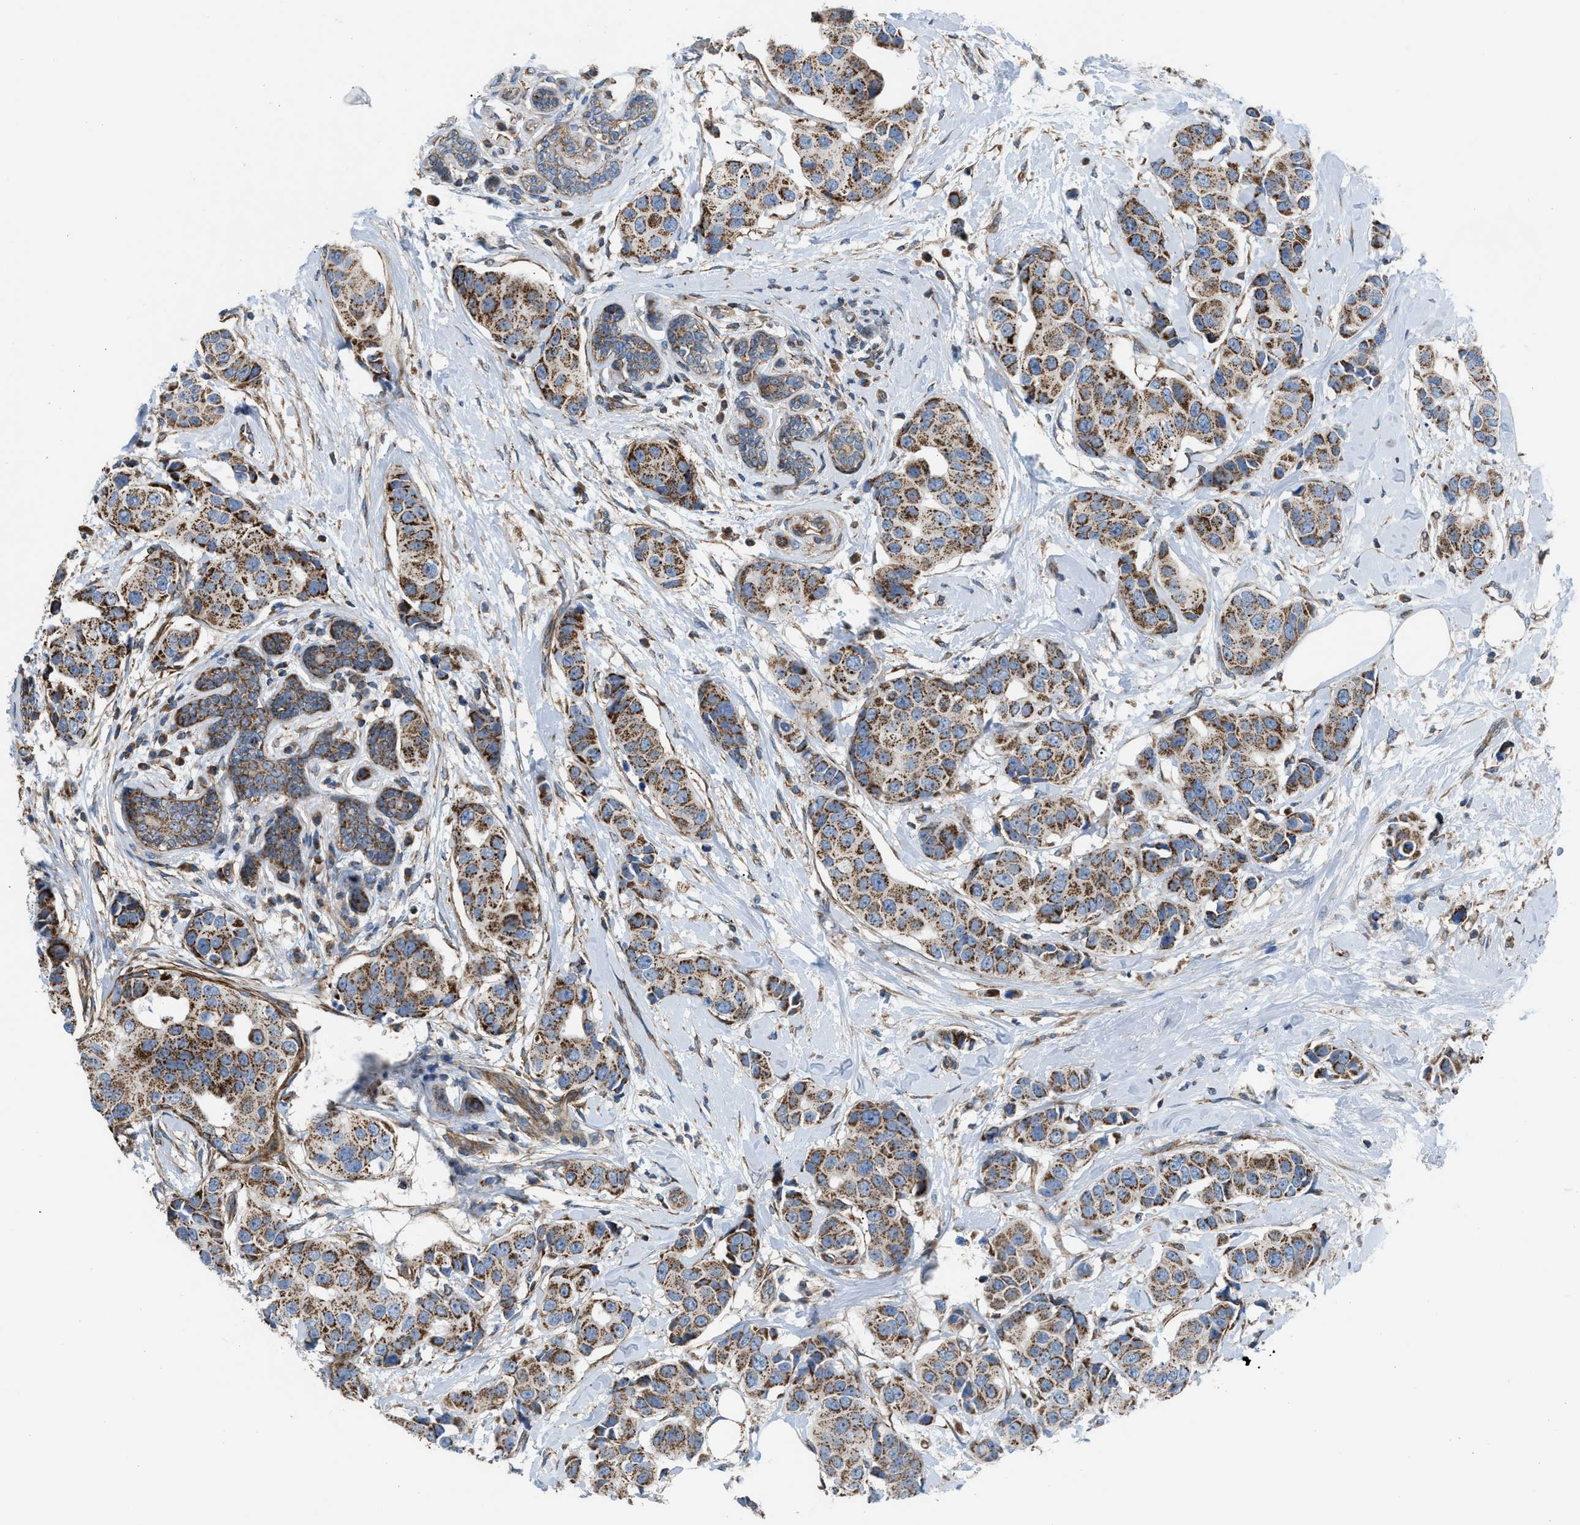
{"staining": {"intensity": "moderate", "quantity": ">75%", "location": "cytoplasmic/membranous"}, "tissue": "breast cancer", "cell_type": "Tumor cells", "image_type": "cancer", "snomed": [{"axis": "morphology", "description": "Normal tissue, NOS"}, {"axis": "morphology", "description": "Duct carcinoma"}, {"axis": "topography", "description": "Breast"}], "caption": "This image reveals immunohistochemistry (IHC) staining of human breast cancer (invasive ductal carcinoma), with medium moderate cytoplasmic/membranous positivity in about >75% of tumor cells.", "gene": "SLC10A3", "patient": {"sex": "female", "age": 39}}